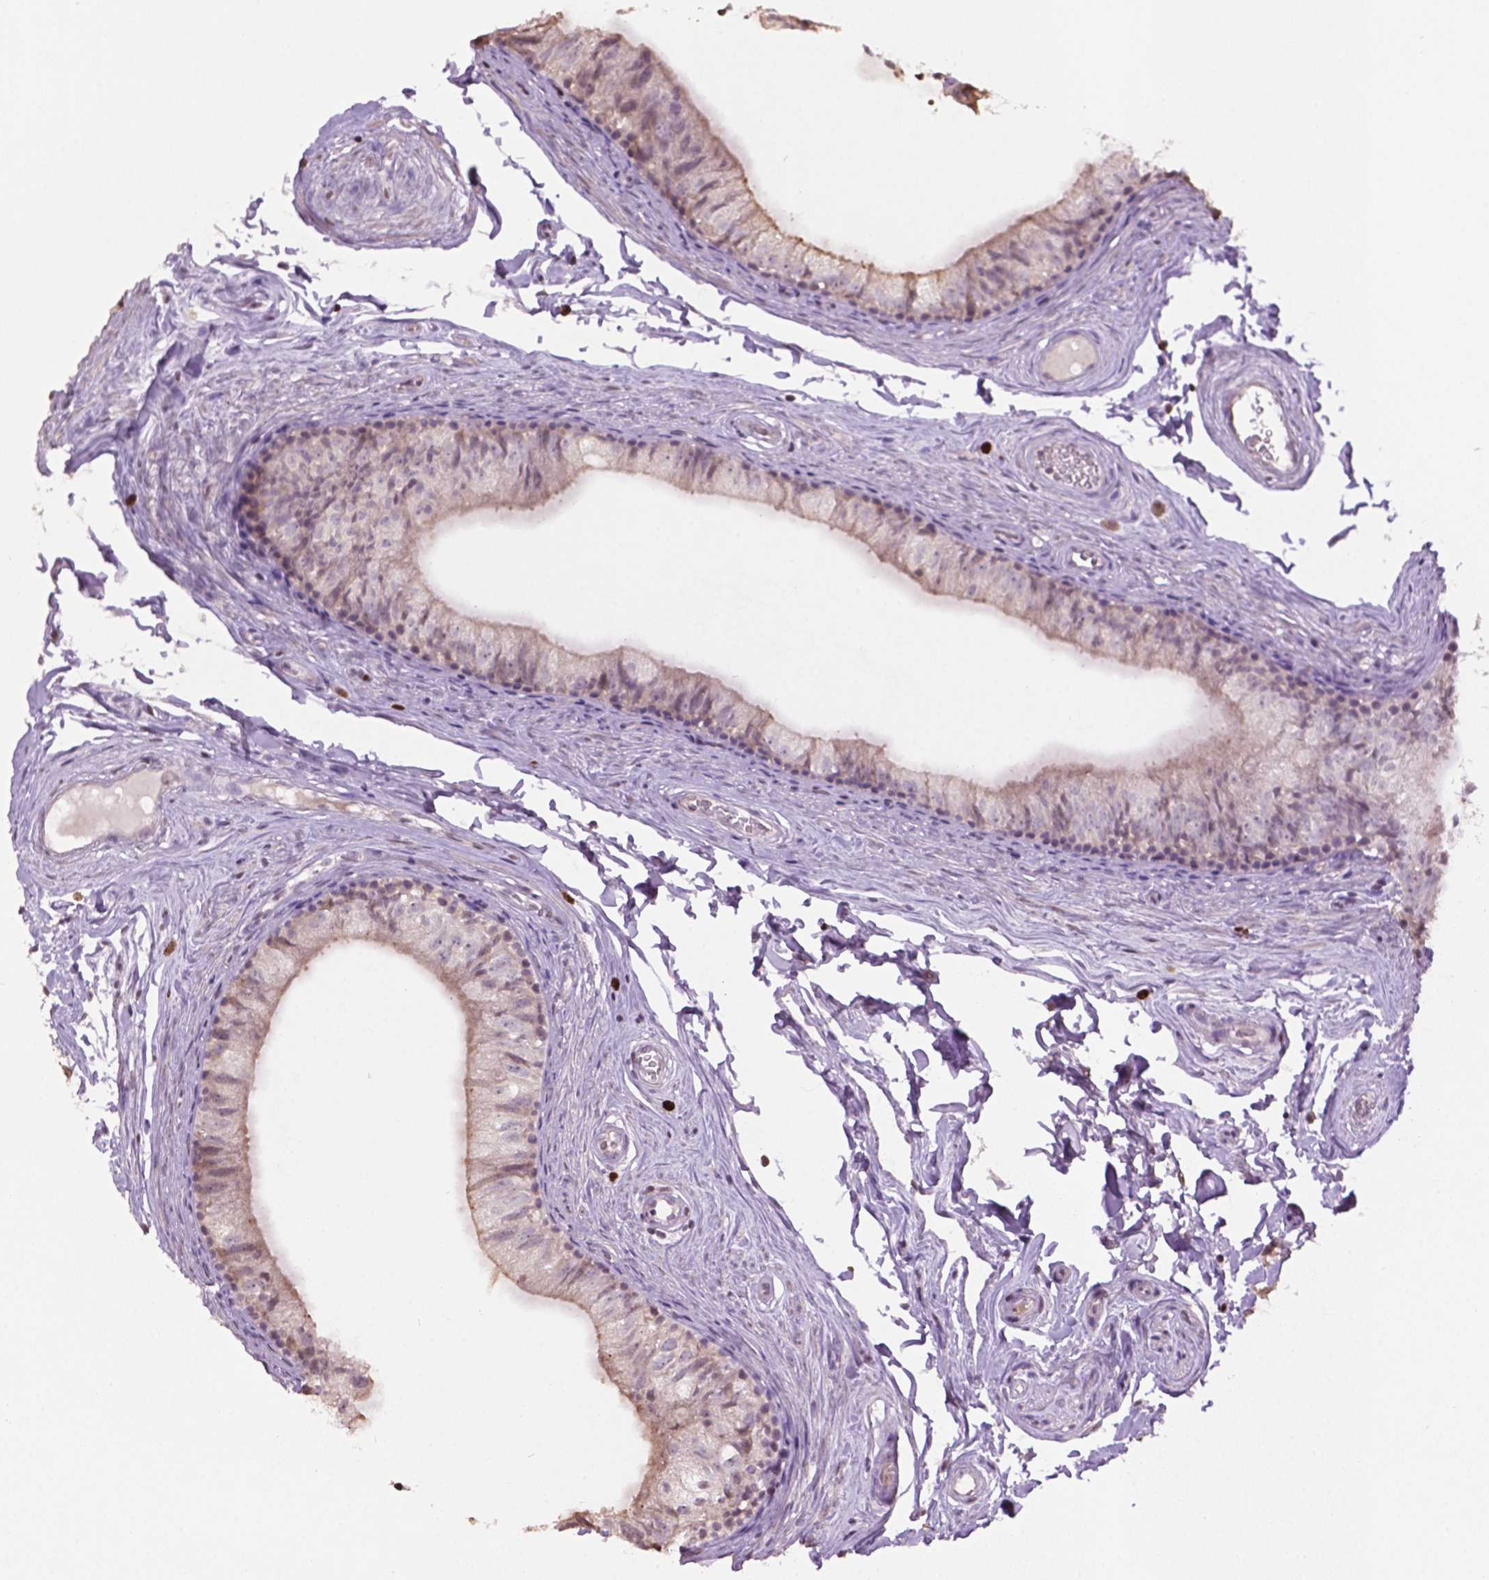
{"staining": {"intensity": "weak", "quantity": "<25%", "location": "cytoplasmic/membranous"}, "tissue": "epididymis", "cell_type": "Glandular cells", "image_type": "normal", "snomed": [{"axis": "morphology", "description": "Normal tissue, NOS"}, {"axis": "topography", "description": "Epididymis"}], "caption": "Glandular cells show no significant positivity in normal epididymis. The staining is performed using DAB brown chromogen with nuclei counter-stained in using hematoxylin.", "gene": "NTNG2", "patient": {"sex": "male", "age": 45}}